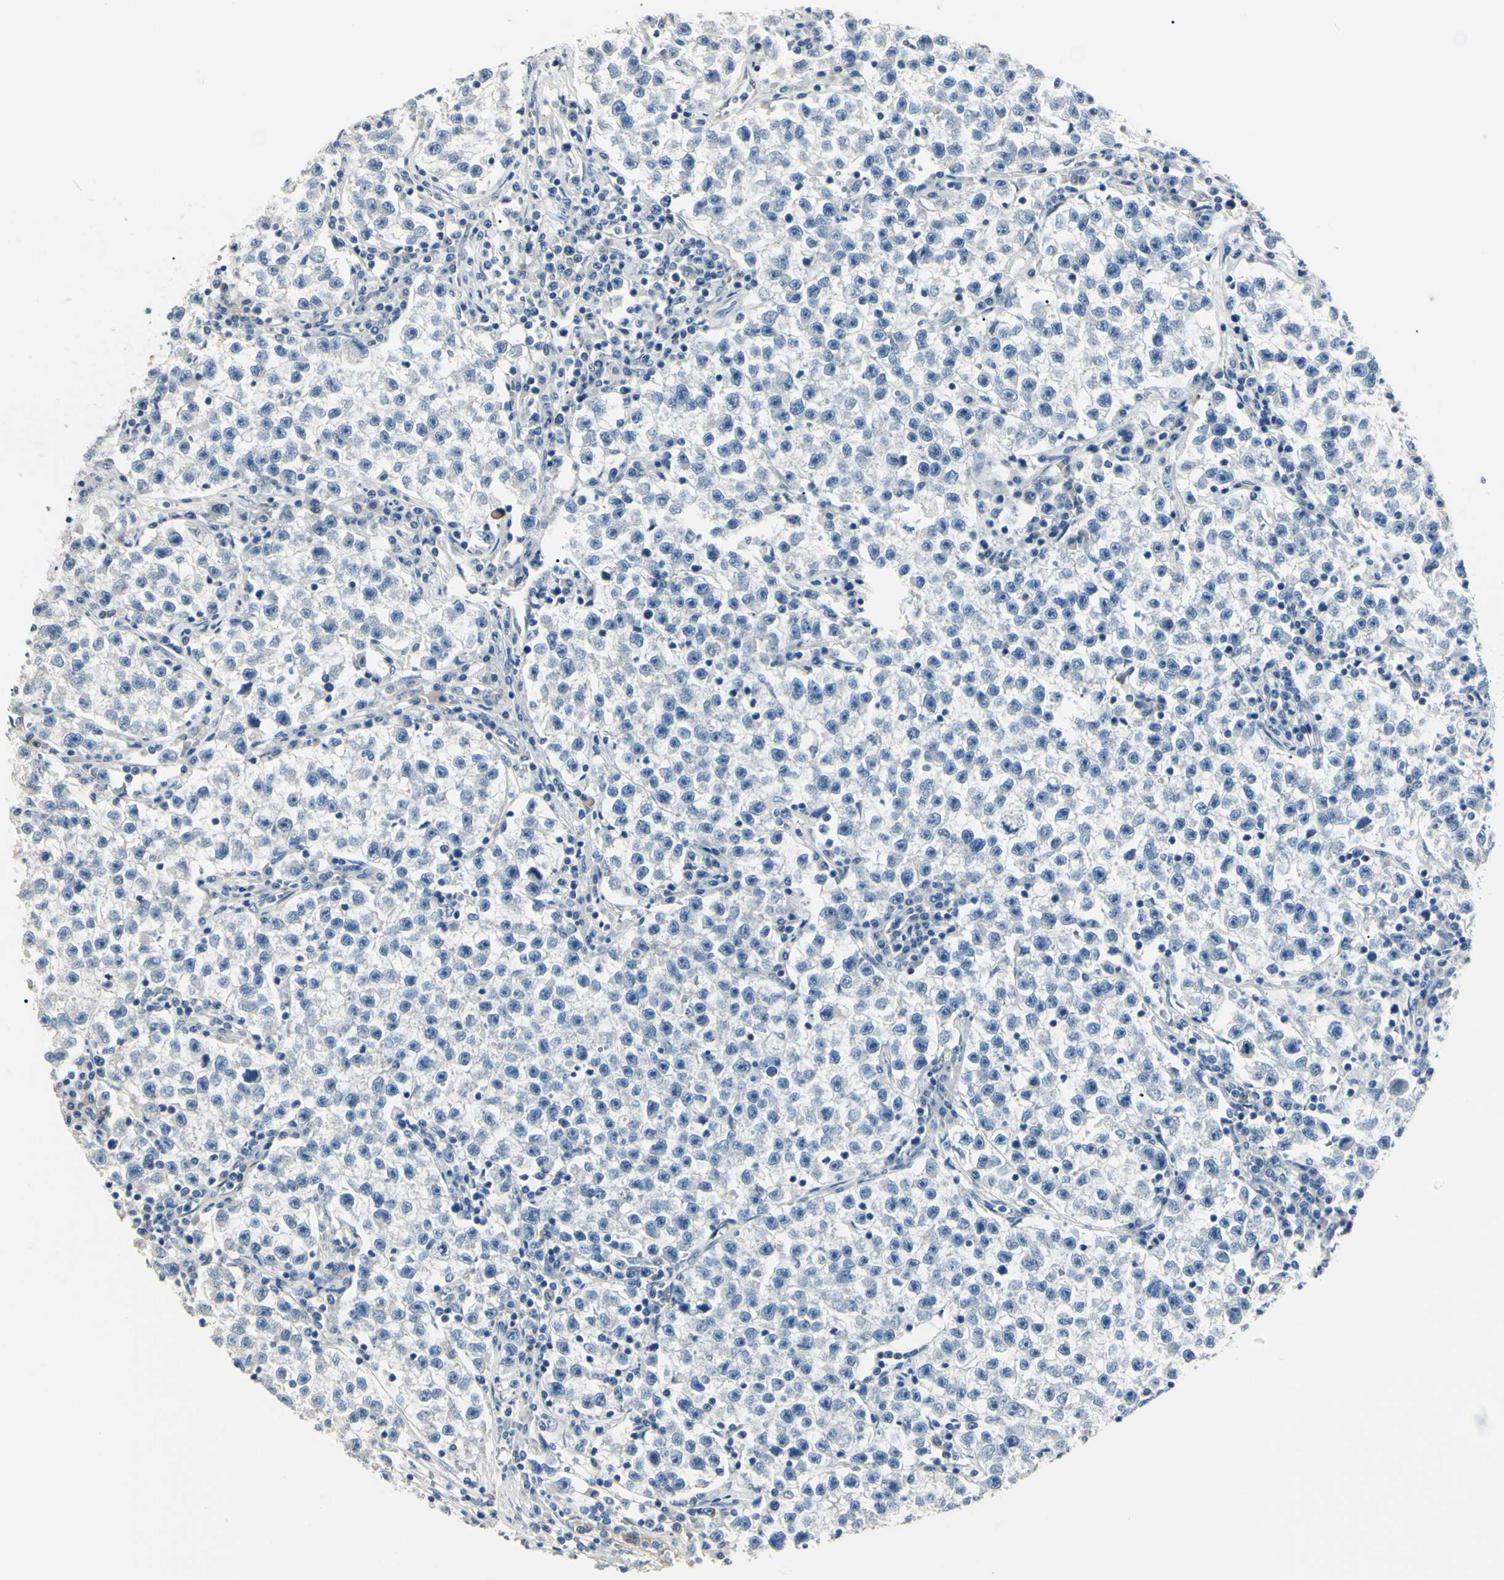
{"staining": {"intensity": "negative", "quantity": "none", "location": "none"}, "tissue": "testis cancer", "cell_type": "Tumor cells", "image_type": "cancer", "snomed": [{"axis": "morphology", "description": "Seminoma, NOS"}, {"axis": "topography", "description": "Testis"}], "caption": "Micrograph shows no significant protein positivity in tumor cells of testis cancer (seminoma).", "gene": "AKR1C3", "patient": {"sex": "male", "age": 22}}